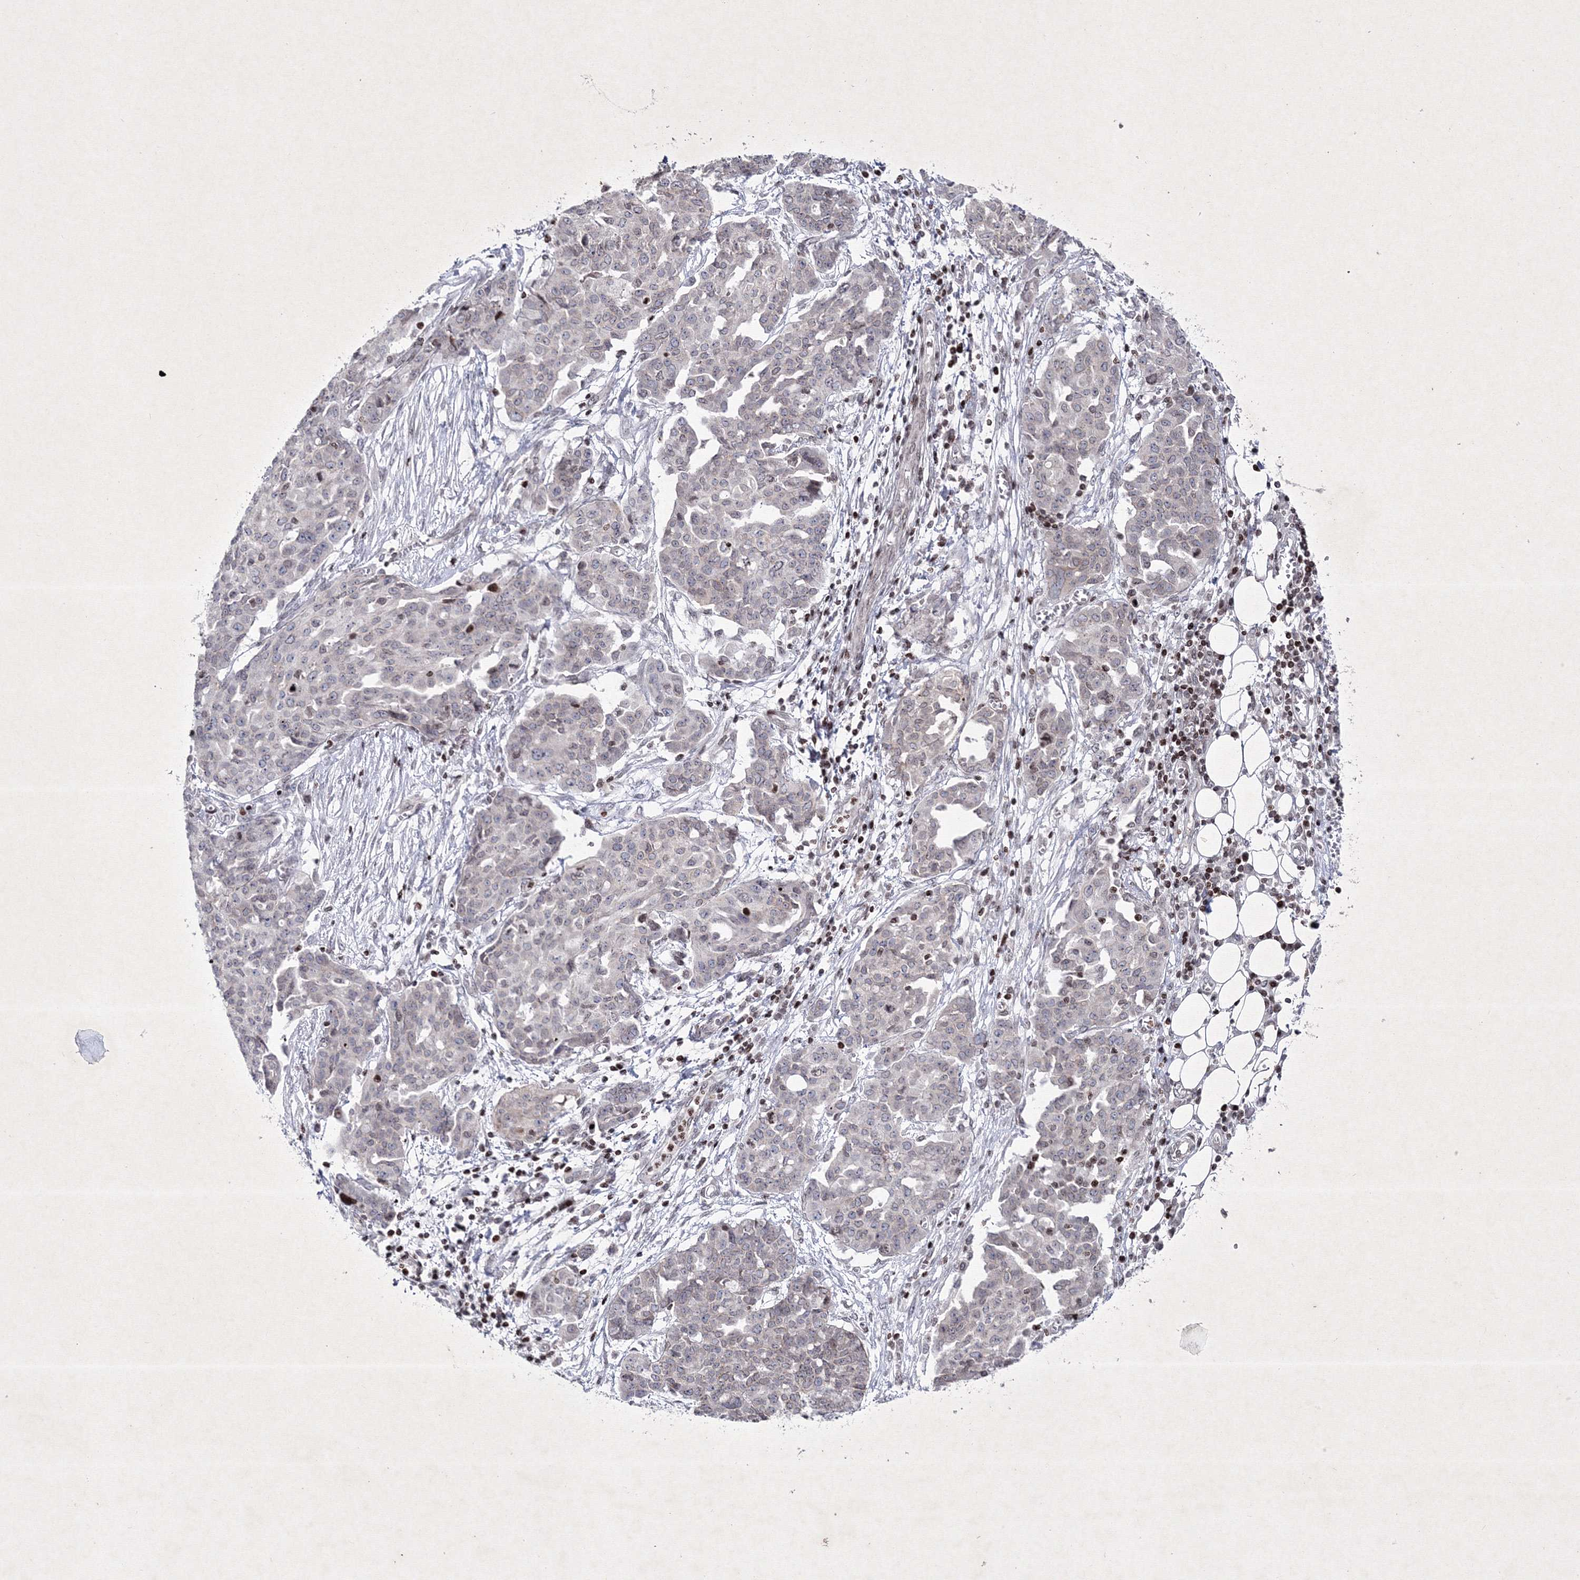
{"staining": {"intensity": "negative", "quantity": "none", "location": "none"}, "tissue": "ovarian cancer", "cell_type": "Tumor cells", "image_type": "cancer", "snomed": [{"axis": "morphology", "description": "Cystadenocarcinoma, serous, NOS"}, {"axis": "topography", "description": "Soft tissue"}, {"axis": "topography", "description": "Ovary"}], "caption": "IHC photomicrograph of neoplastic tissue: ovarian cancer stained with DAB reveals no significant protein staining in tumor cells.", "gene": "SMIM29", "patient": {"sex": "female", "age": 57}}